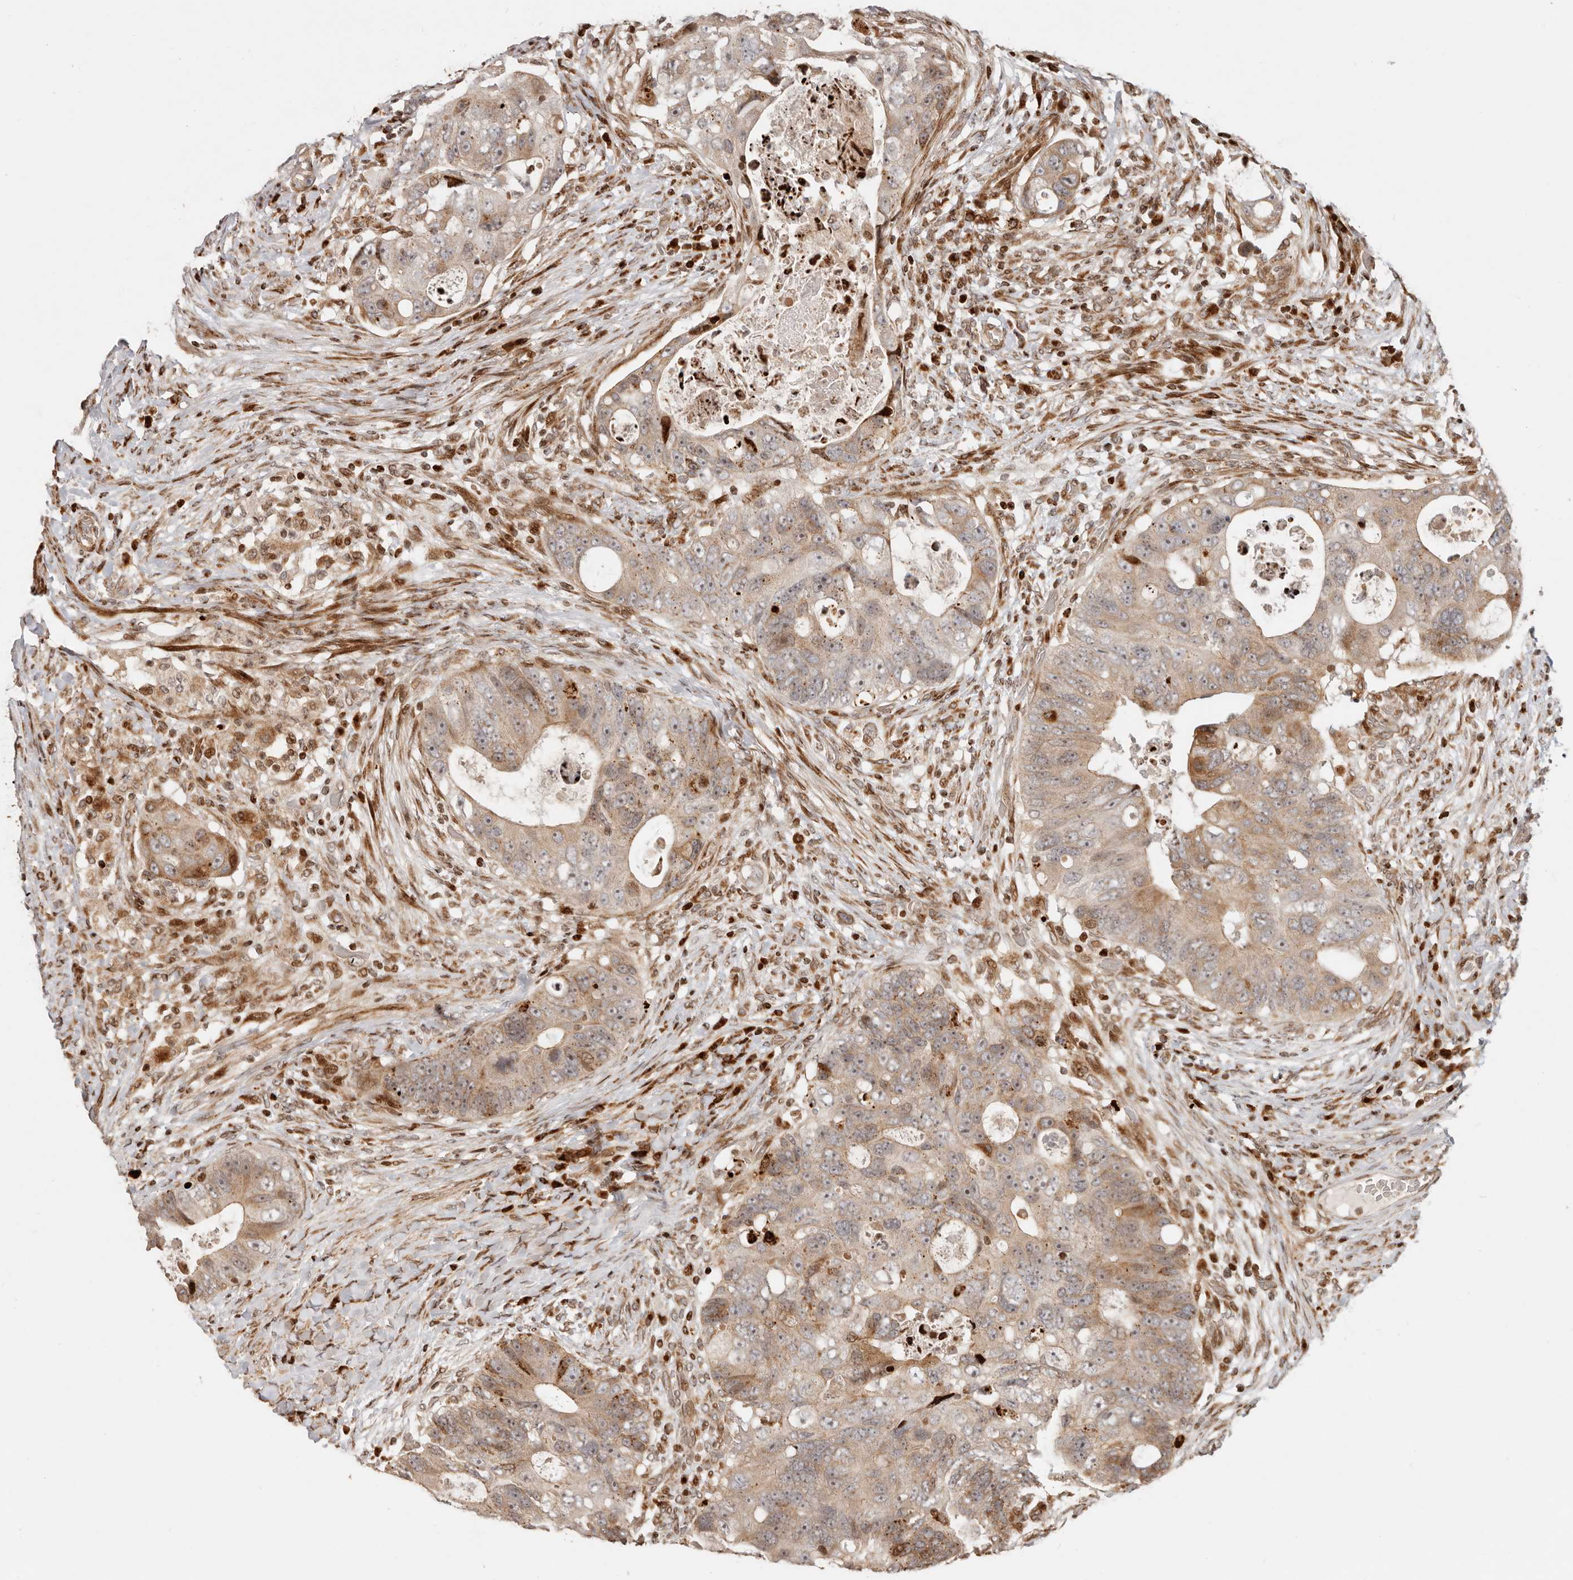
{"staining": {"intensity": "moderate", "quantity": ">75%", "location": "cytoplasmic/membranous,nuclear"}, "tissue": "colorectal cancer", "cell_type": "Tumor cells", "image_type": "cancer", "snomed": [{"axis": "morphology", "description": "Adenocarcinoma, NOS"}, {"axis": "topography", "description": "Rectum"}], "caption": "The photomicrograph demonstrates staining of colorectal adenocarcinoma, revealing moderate cytoplasmic/membranous and nuclear protein positivity (brown color) within tumor cells.", "gene": "TRIM4", "patient": {"sex": "male", "age": 59}}